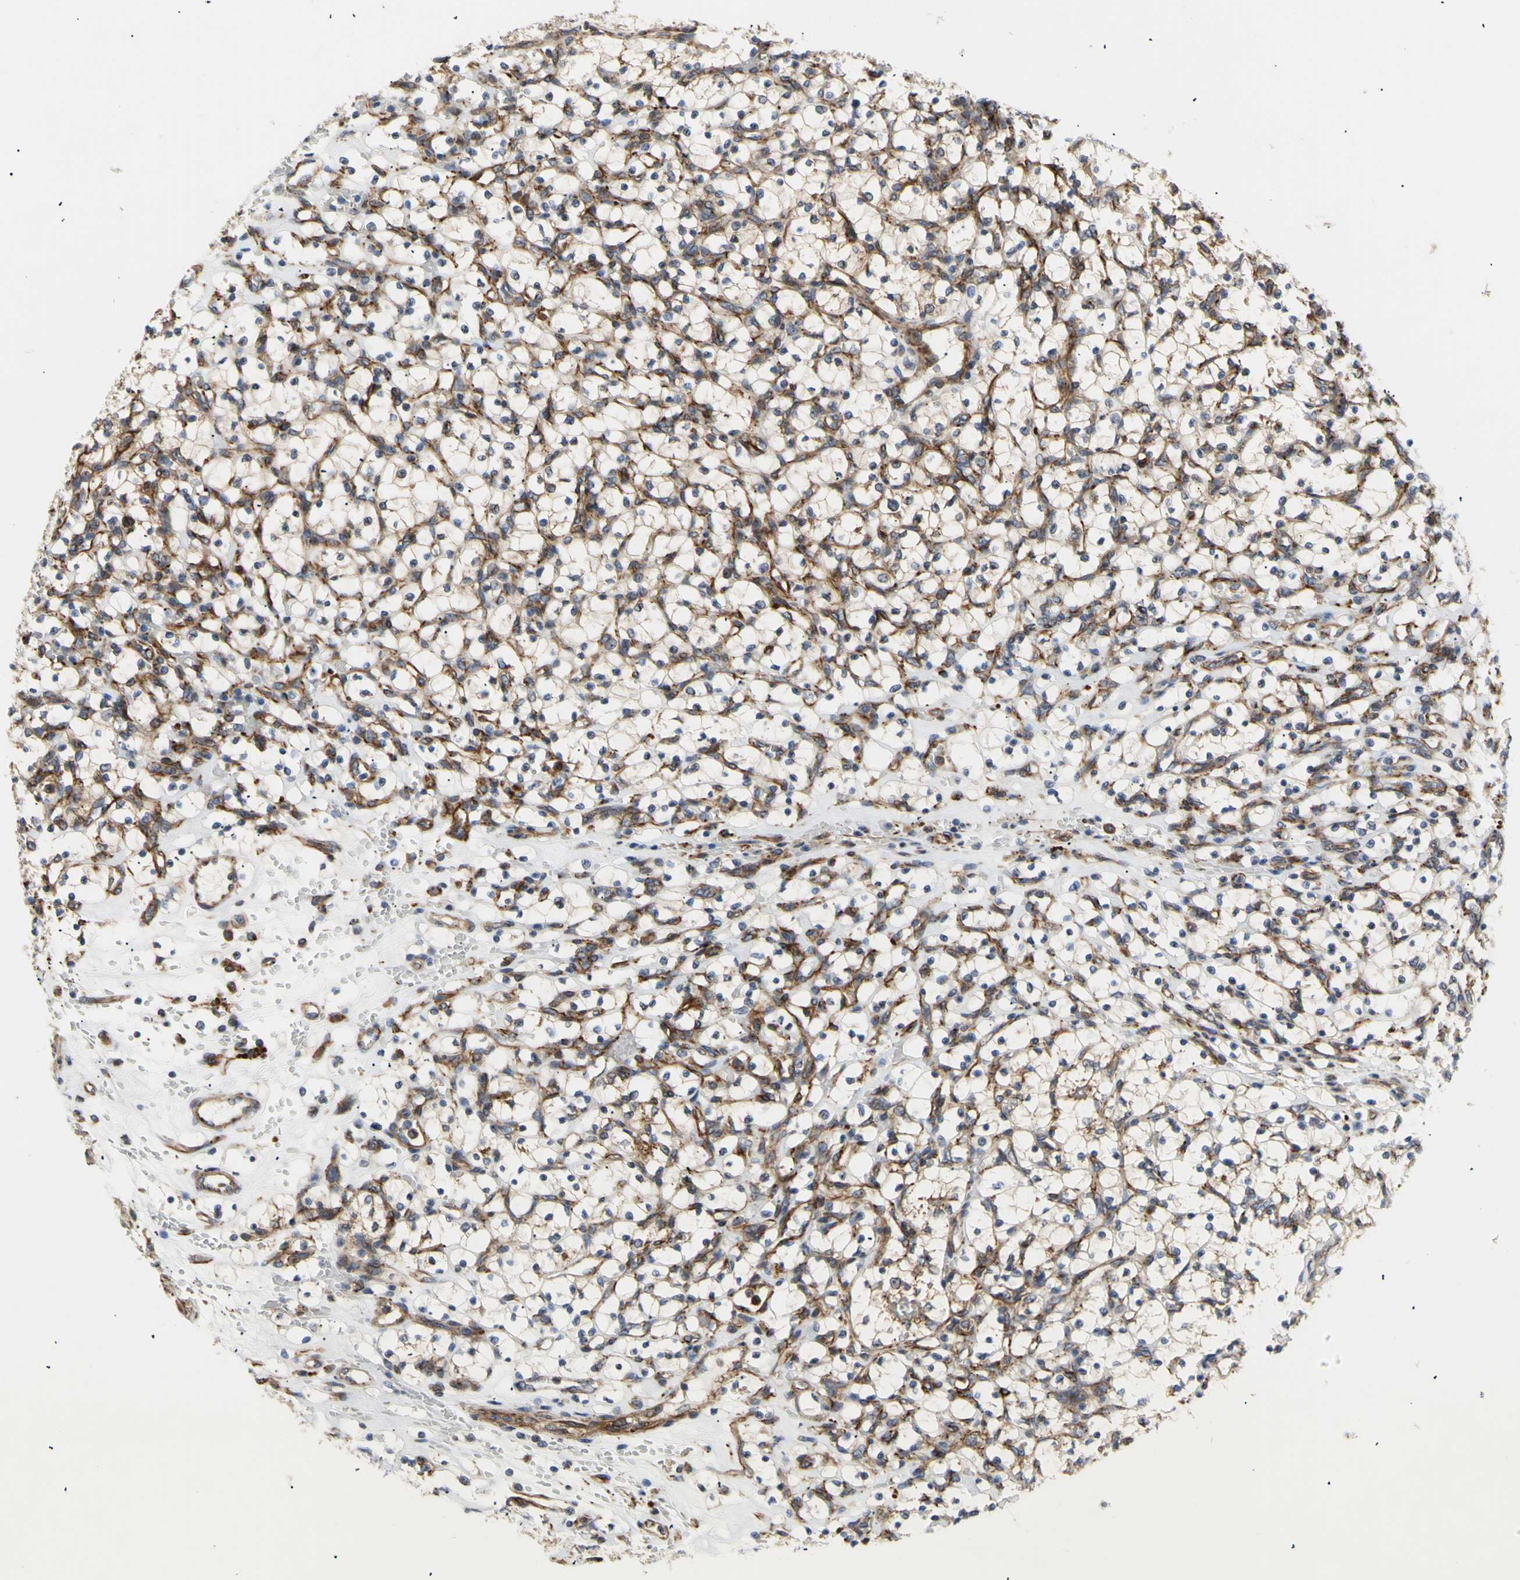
{"staining": {"intensity": "negative", "quantity": "none", "location": "none"}, "tissue": "renal cancer", "cell_type": "Tumor cells", "image_type": "cancer", "snomed": [{"axis": "morphology", "description": "Adenocarcinoma, NOS"}, {"axis": "topography", "description": "Kidney"}], "caption": "IHC histopathology image of neoplastic tissue: adenocarcinoma (renal) stained with DAB shows no significant protein expression in tumor cells.", "gene": "TUBG2", "patient": {"sex": "female", "age": 69}}